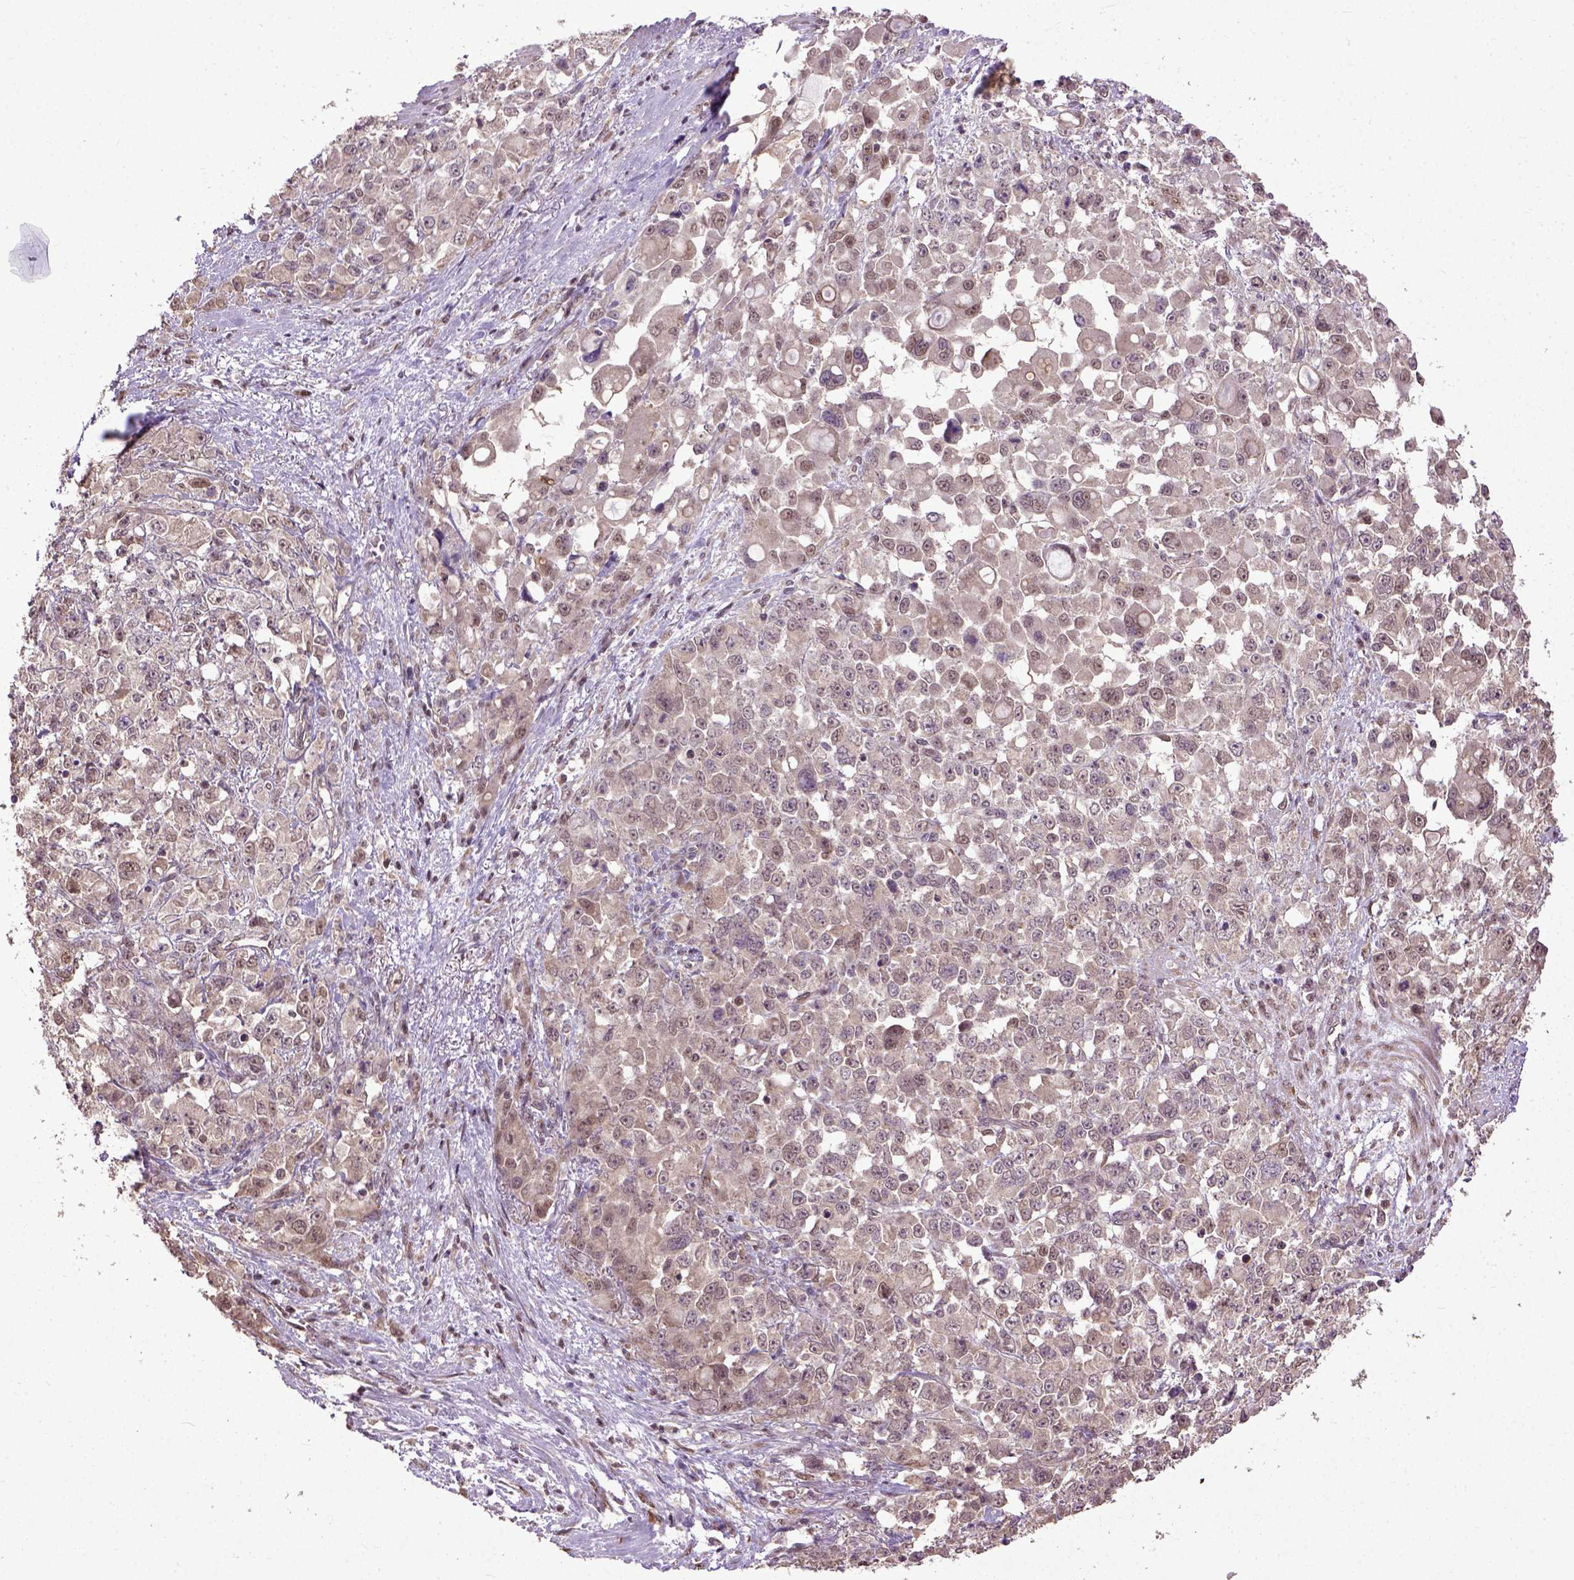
{"staining": {"intensity": "weak", "quantity": ">75%", "location": "nuclear"}, "tissue": "stomach cancer", "cell_type": "Tumor cells", "image_type": "cancer", "snomed": [{"axis": "morphology", "description": "Adenocarcinoma, NOS"}, {"axis": "topography", "description": "Stomach"}], "caption": "There is low levels of weak nuclear positivity in tumor cells of stomach cancer (adenocarcinoma), as demonstrated by immunohistochemical staining (brown color).", "gene": "UBA3", "patient": {"sex": "female", "age": 76}}